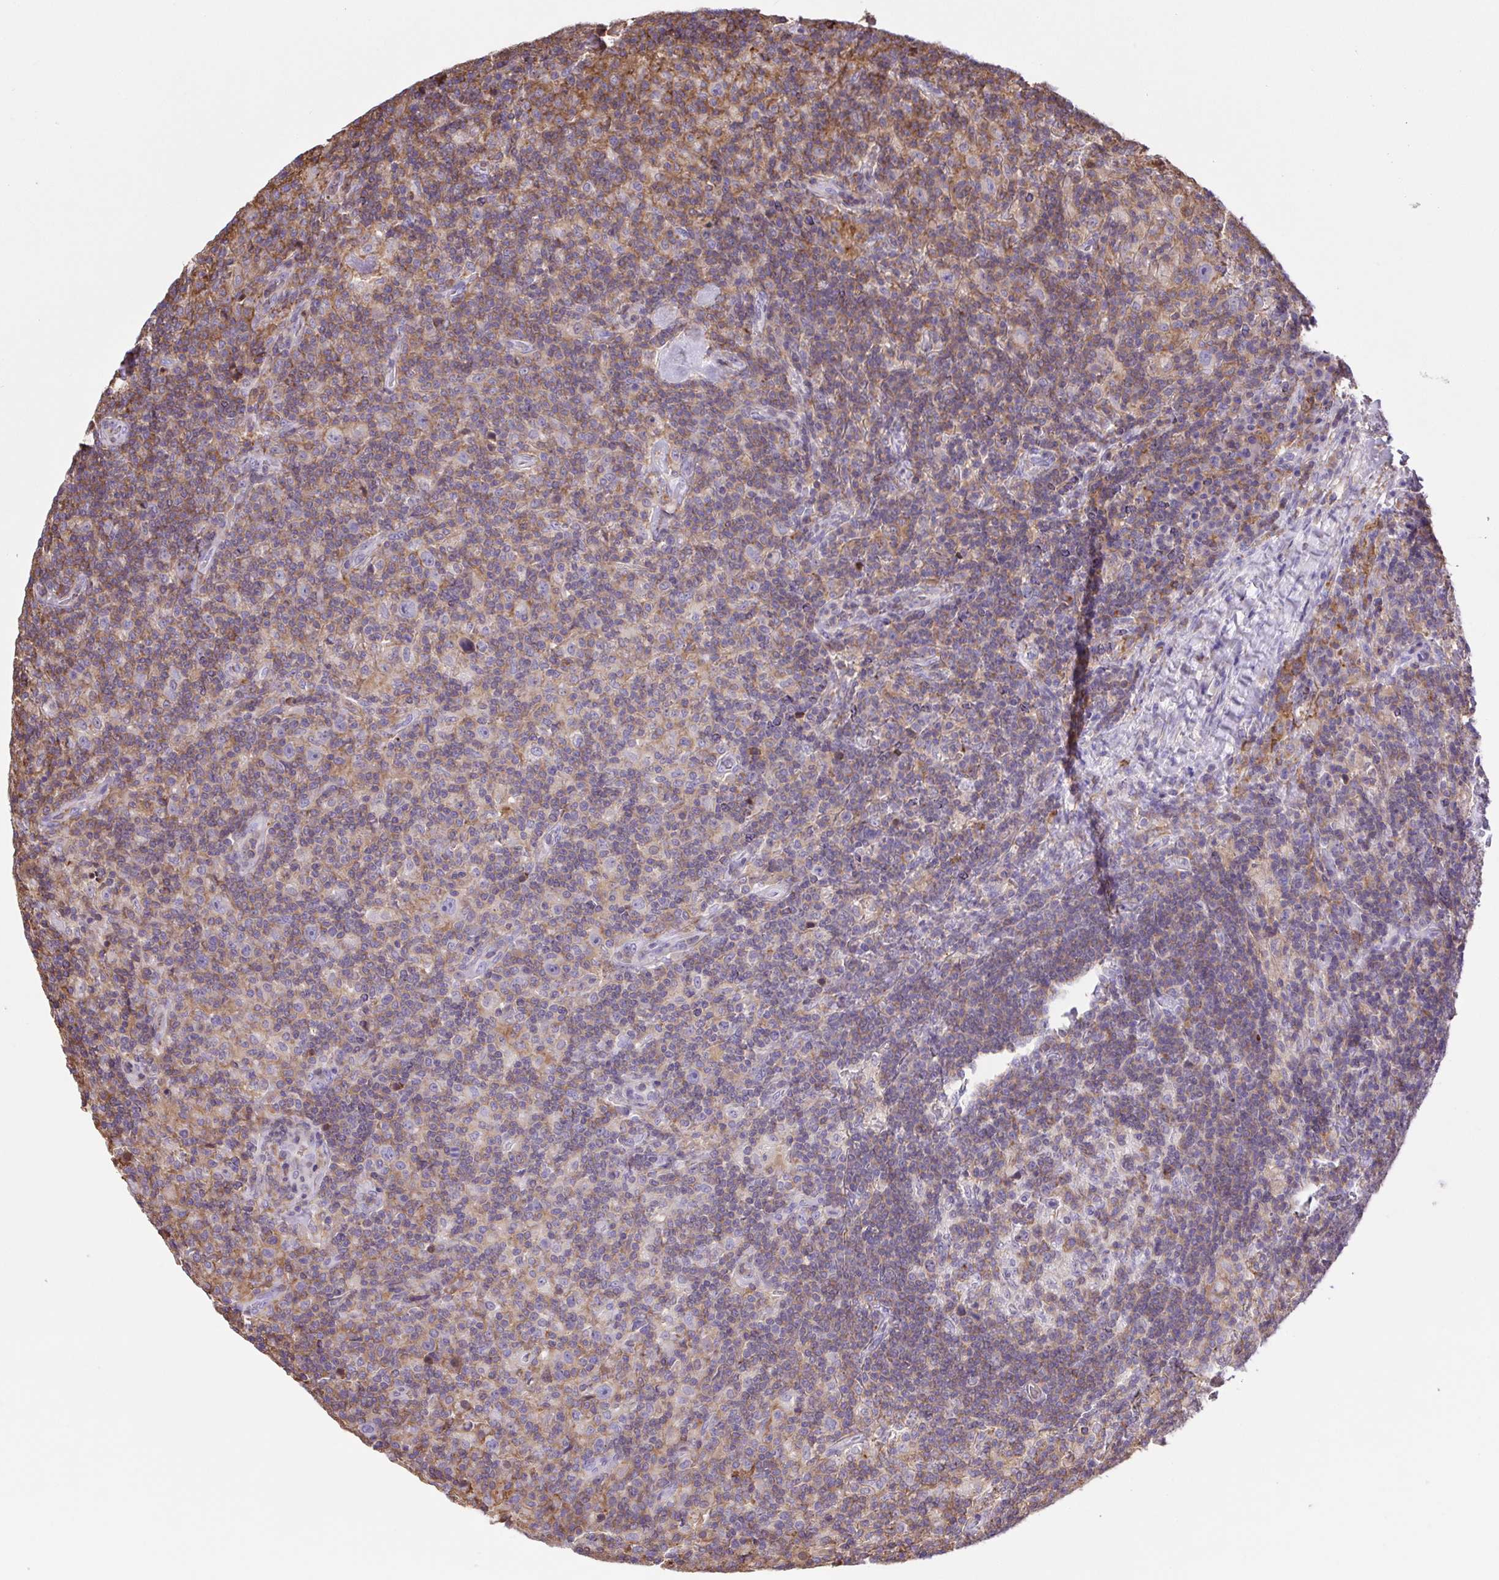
{"staining": {"intensity": "negative", "quantity": "none", "location": "none"}, "tissue": "lymphoma", "cell_type": "Tumor cells", "image_type": "cancer", "snomed": [{"axis": "morphology", "description": "Hodgkin's disease, NOS"}, {"axis": "topography", "description": "Lymph node"}], "caption": "High magnification brightfield microscopy of Hodgkin's disease stained with DAB (3,3'-diaminobenzidine) (brown) and counterstained with hematoxylin (blue): tumor cells show no significant positivity.", "gene": "TPRG1", "patient": {"sex": "male", "age": 70}}